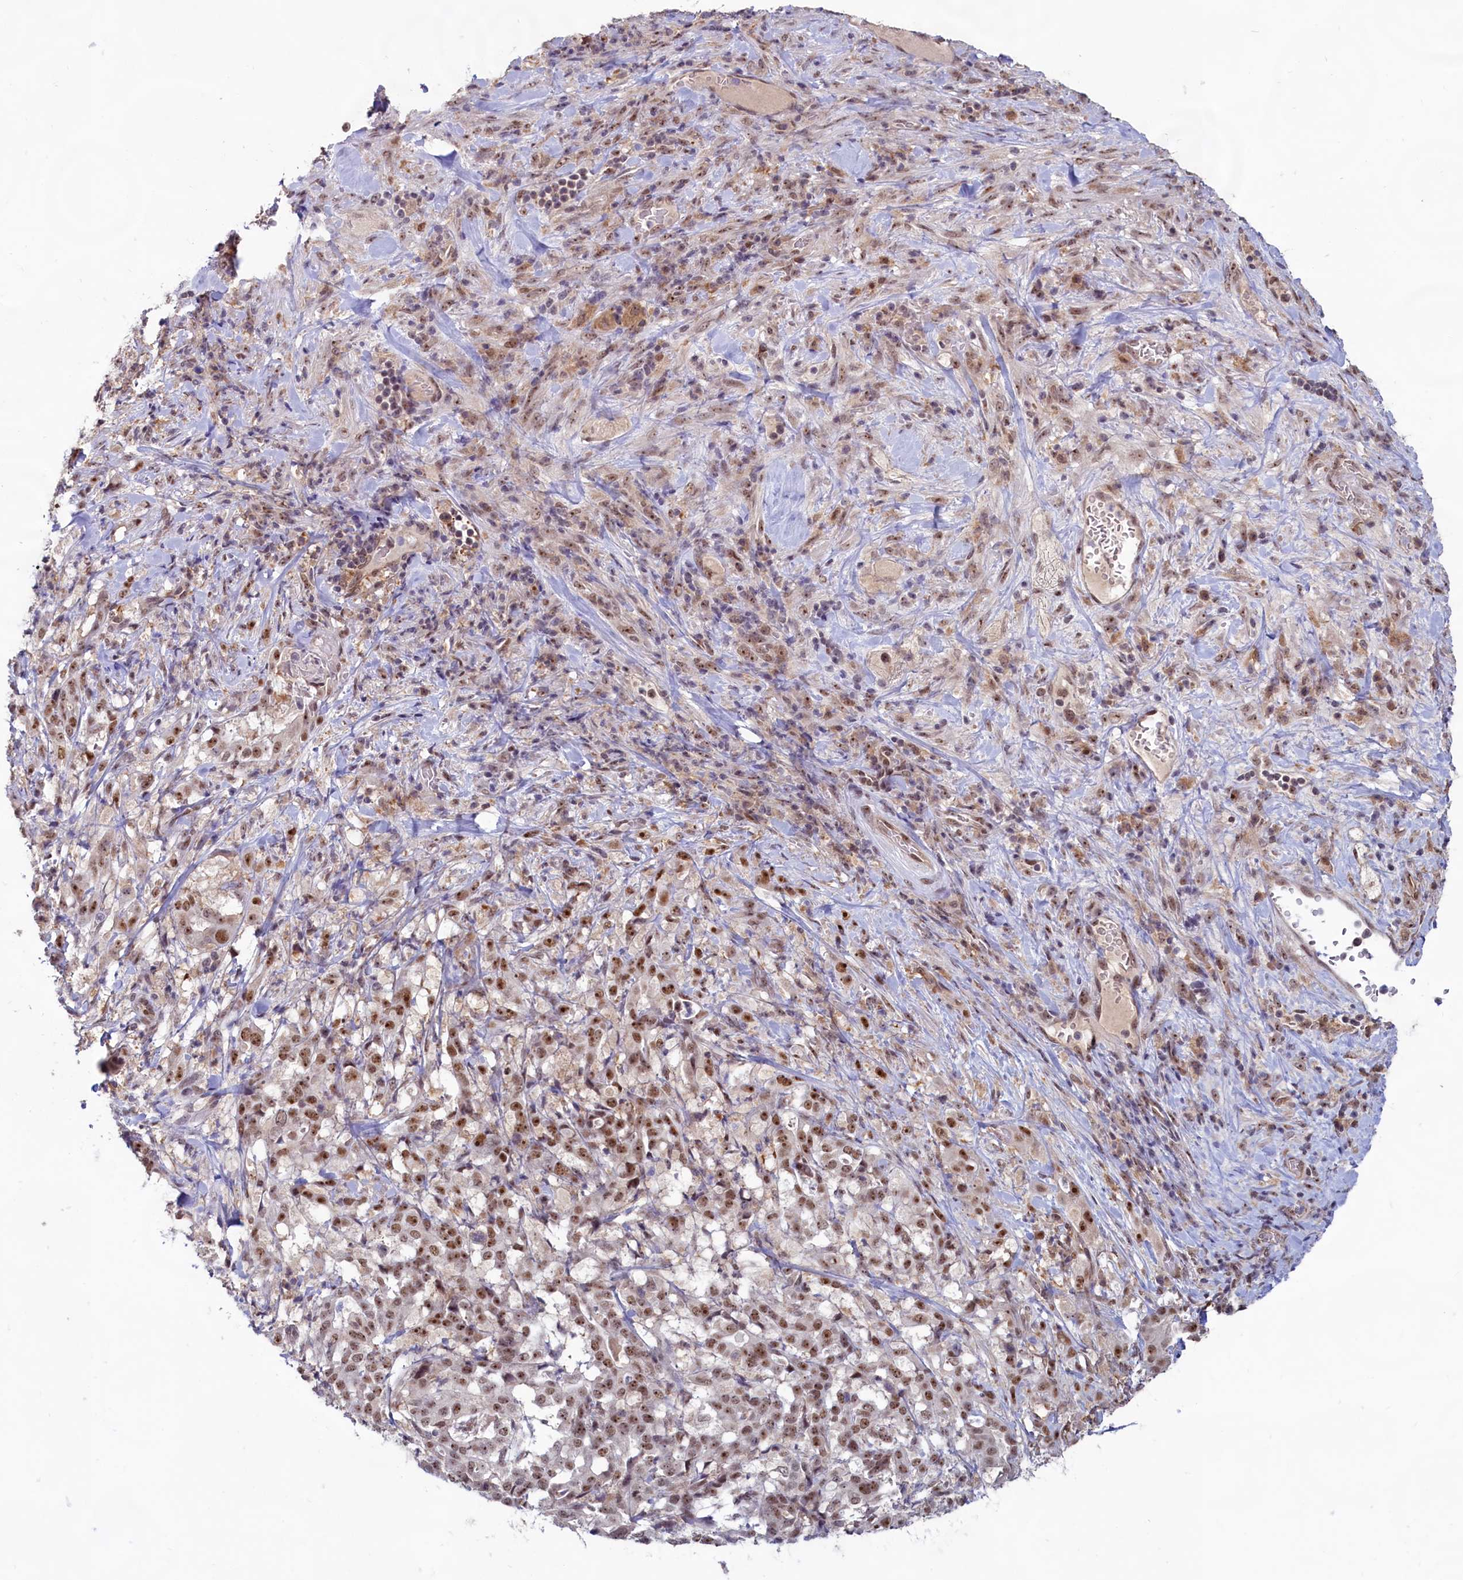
{"staining": {"intensity": "moderate", "quantity": ">75%", "location": "nuclear"}, "tissue": "stomach cancer", "cell_type": "Tumor cells", "image_type": "cancer", "snomed": [{"axis": "morphology", "description": "Adenocarcinoma, NOS"}, {"axis": "topography", "description": "Stomach"}], "caption": "Protein staining by IHC exhibits moderate nuclear expression in about >75% of tumor cells in stomach cancer (adenocarcinoma).", "gene": "C1D", "patient": {"sex": "male", "age": 48}}